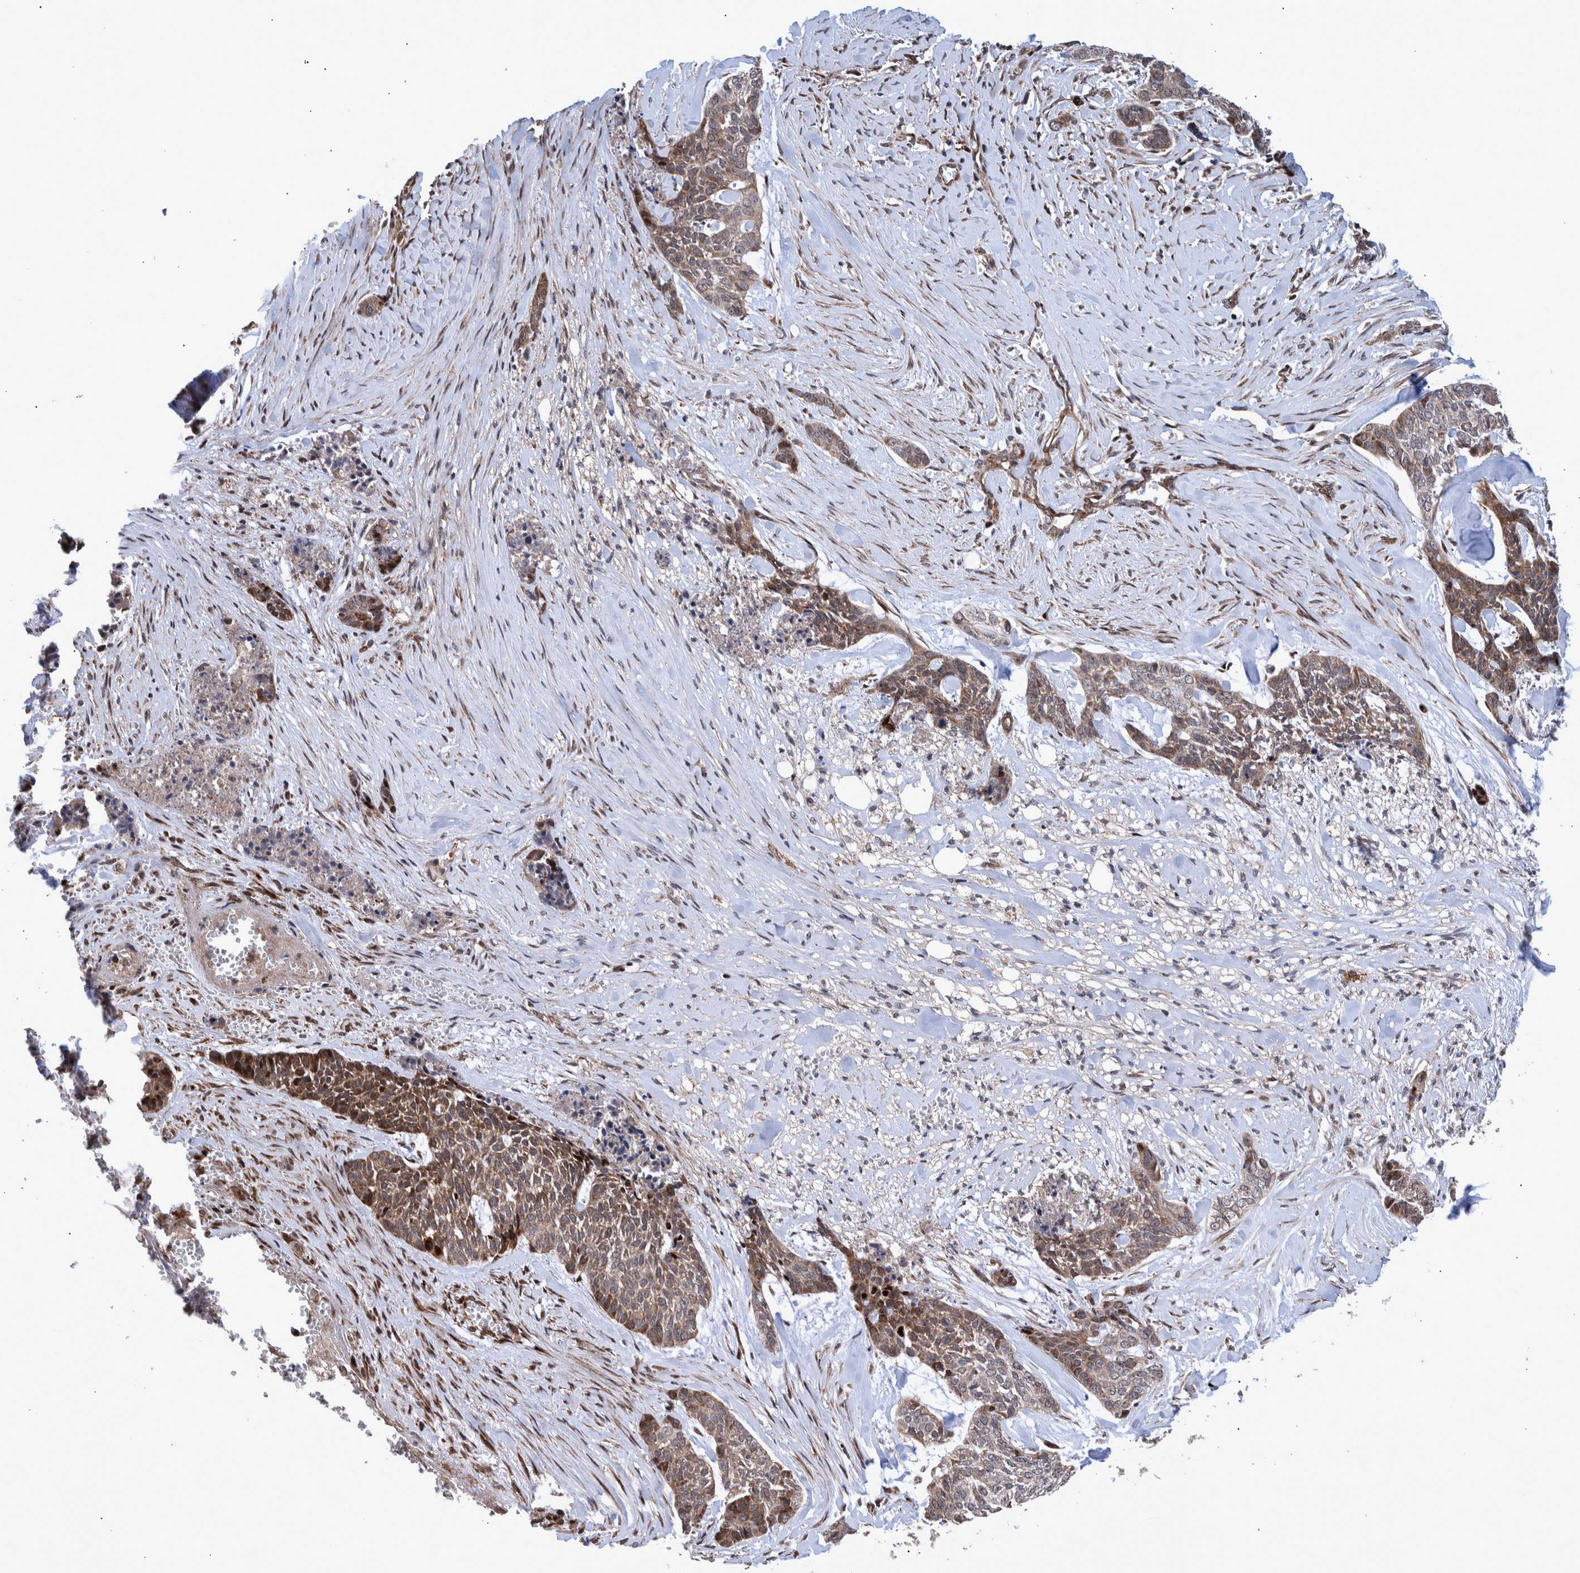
{"staining": {"intensity": "moderate", "quantity": "25%-75%", "location": "cytoplasmic/membranous"}, "tissue": "skin cancer", "cell_type": "Tumor cells", "image_type": "cancer", "snomed": [{"axis": "morphology", "description": "Basal cell carcinoma"}, {"axis": "topography", "description": "Skin"}], "caption": "Skin basal cell carcinoma stained with a protein marker demonstrates moderate staining in tumor cells.", "gene": "SHISA6", "patient": {"sex": "female", "age": 64}}